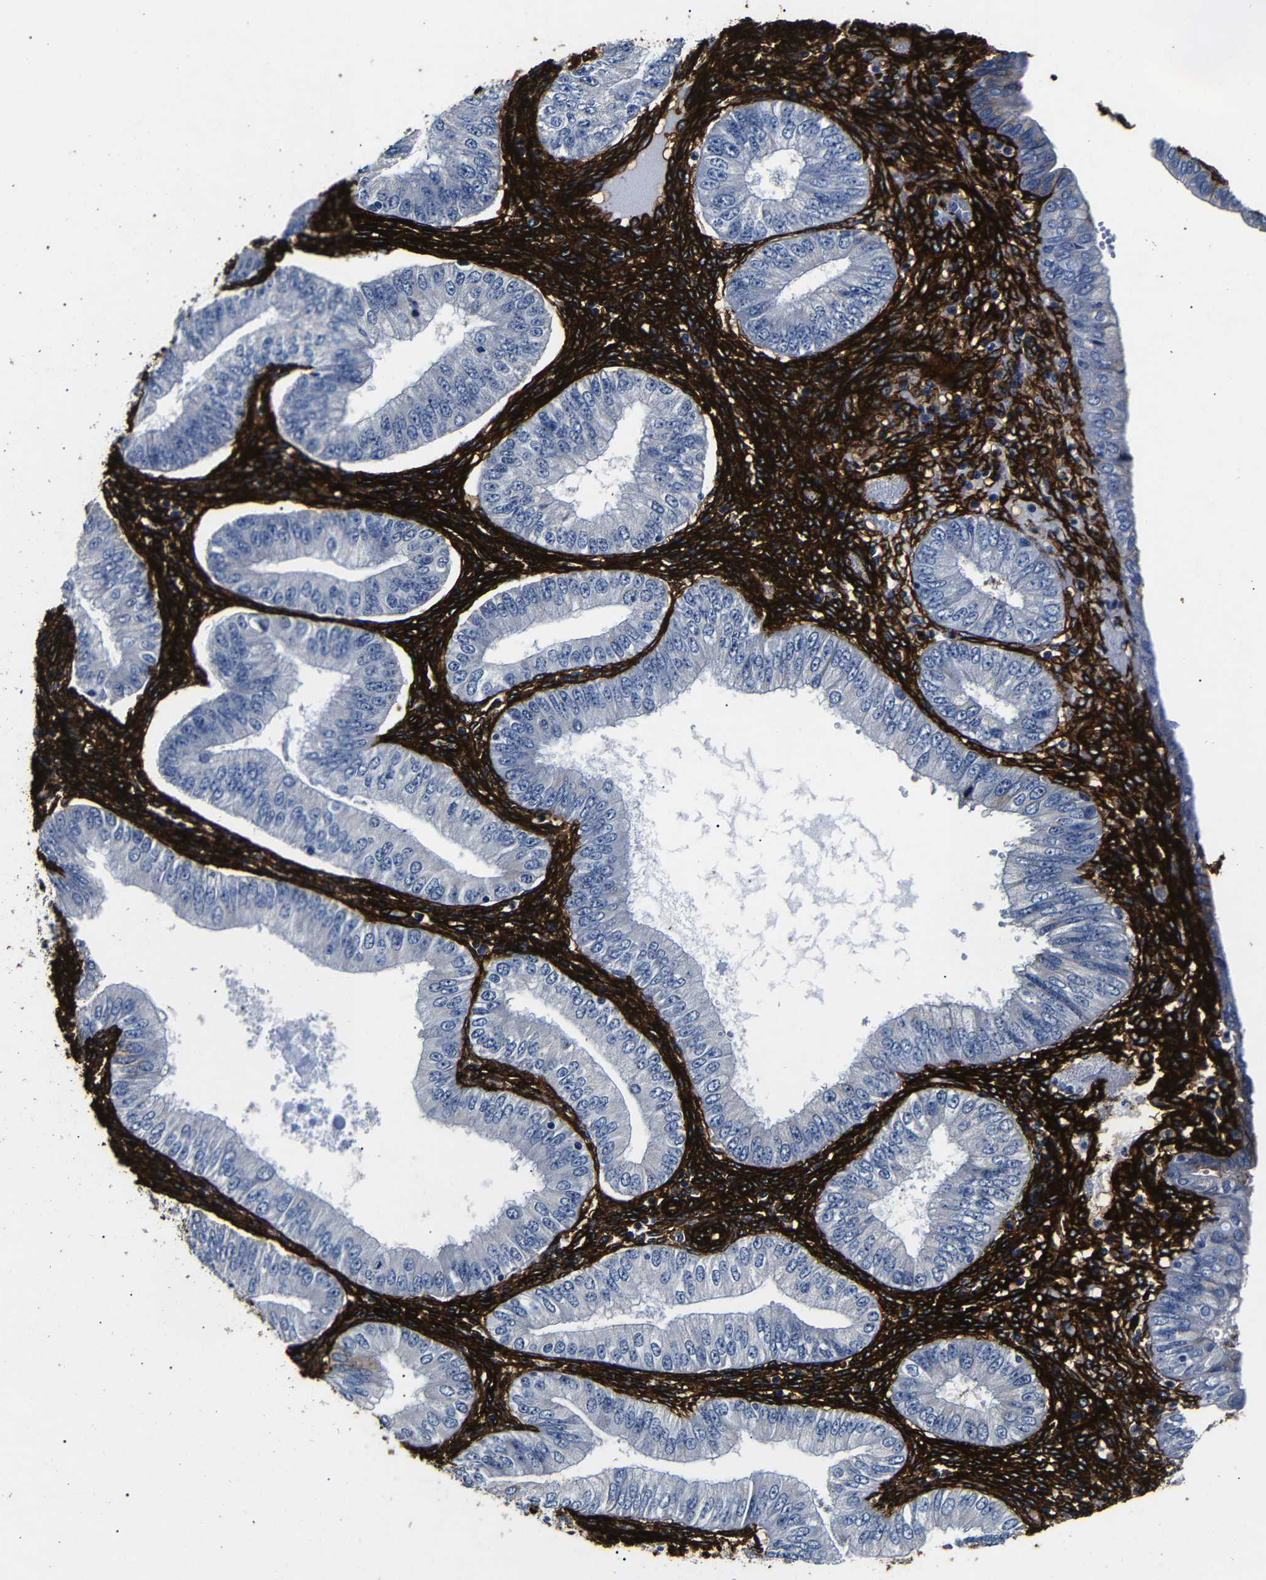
{"staining": {"intensity": "weak", "quantity": "<25%", "location": "cytoplasmic/membranous"}, "tissue": "endometrial cancer", "cell_type": "Tumor cells", "image_type": "cancer", "snomed": [{"axis": "morphology", "description": "Normal tissue, NOS"}, {"axis": "morphology", "description": "Adenocarcinoma, NOS"}, {"axis": "topography", "description": "Endometrium"}], "caption": "The IHC micrograph has no significant staining in tumor cells of endometrial adenocarcinoma tissue.", "gene": "CAV2", "patient": {"sex": "female", "age": 53}}